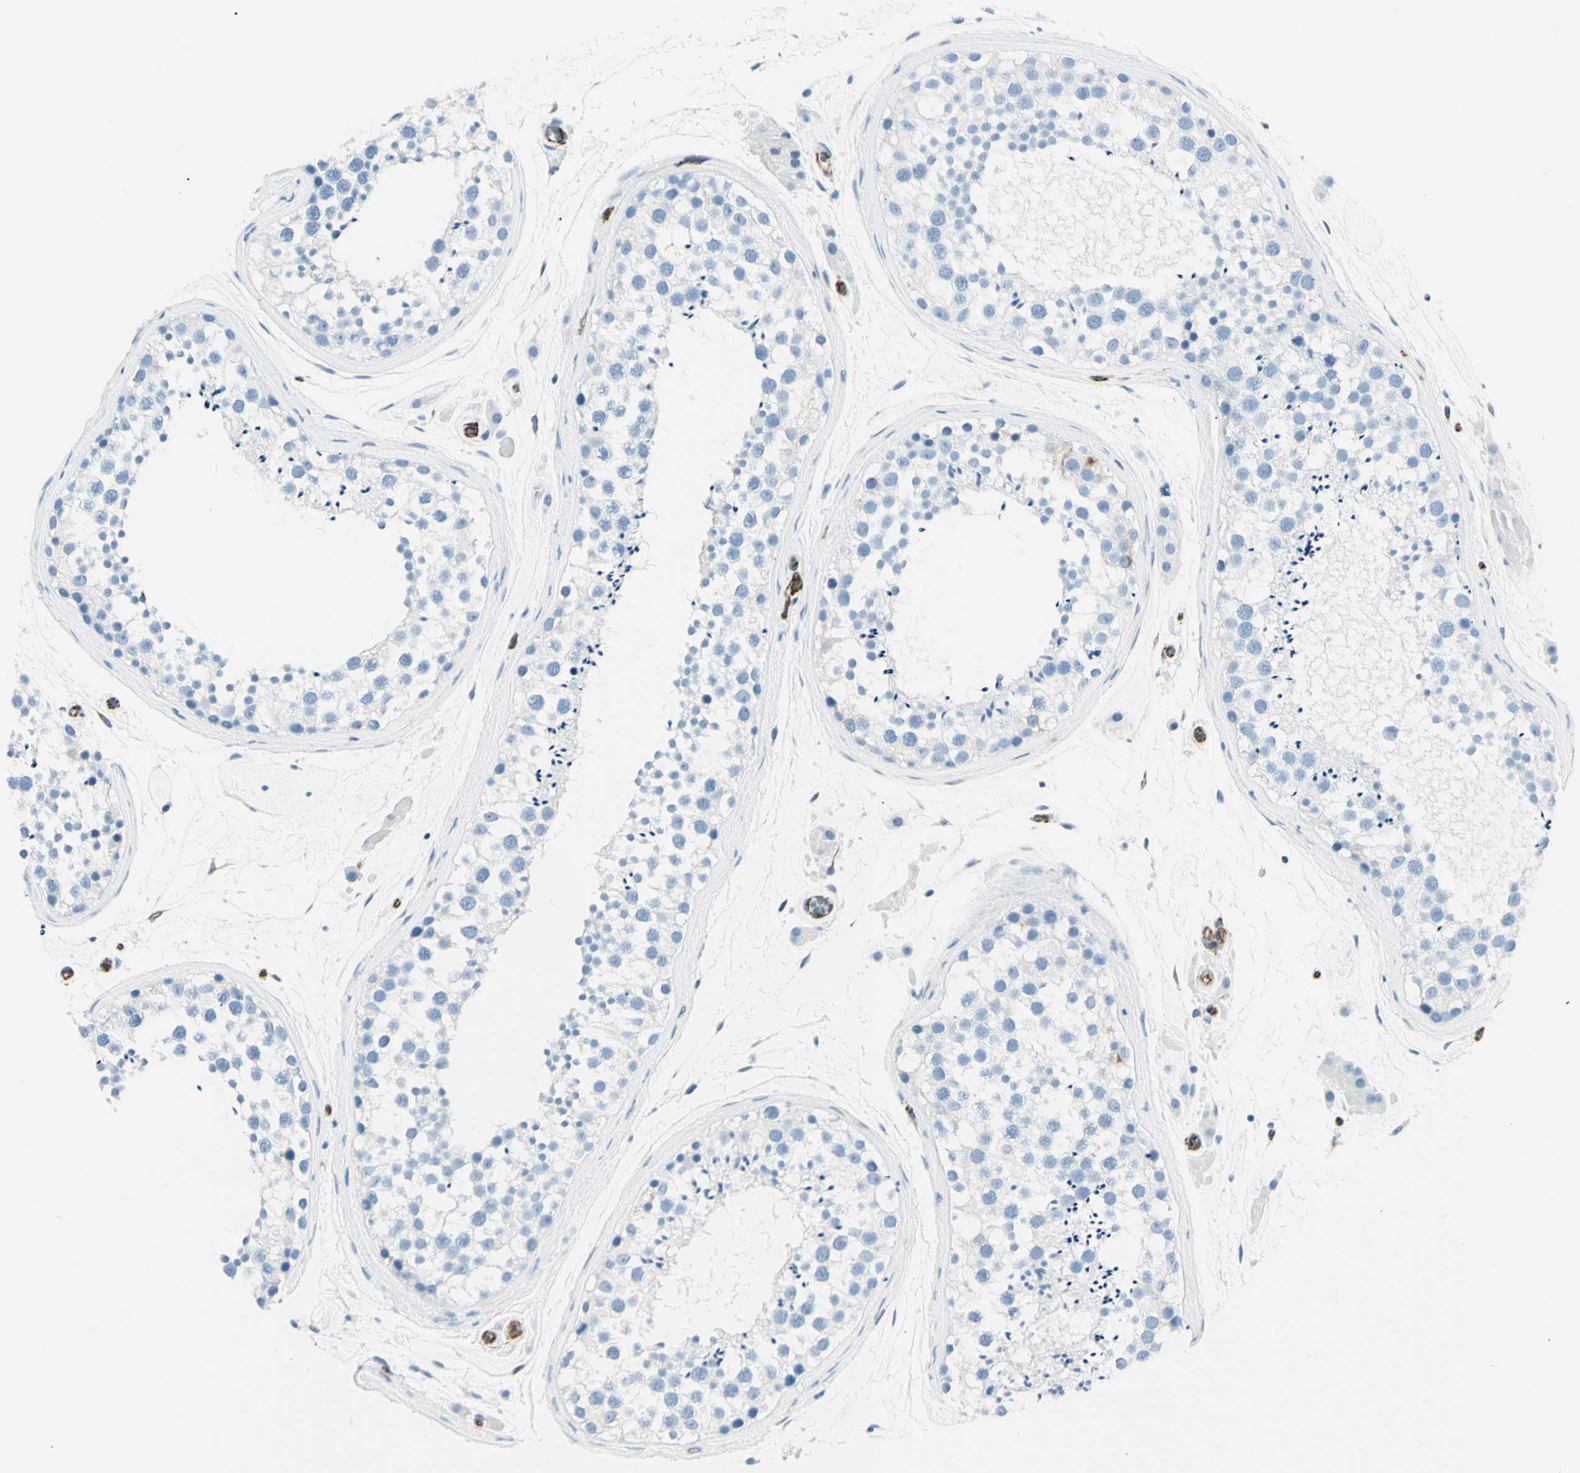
{"staining": {"intensity": "negative", "quantity": "none", "location": "none"}, "tissue": "testis", "cell_type": "Cells in seminiferous ducts", "image_type": "normal", "snomed": [{"axis": "morphology", "description": "Normal tissue, NOS"}, {"axis": "topography", "description": "Testis"}], "caption": "Immunohistochemical staining of normal human testis reveals no significant expression in cells in seminiferous ducts.", "gene": "PTH2R", "patient": {"sex": "male", "age": 46}}